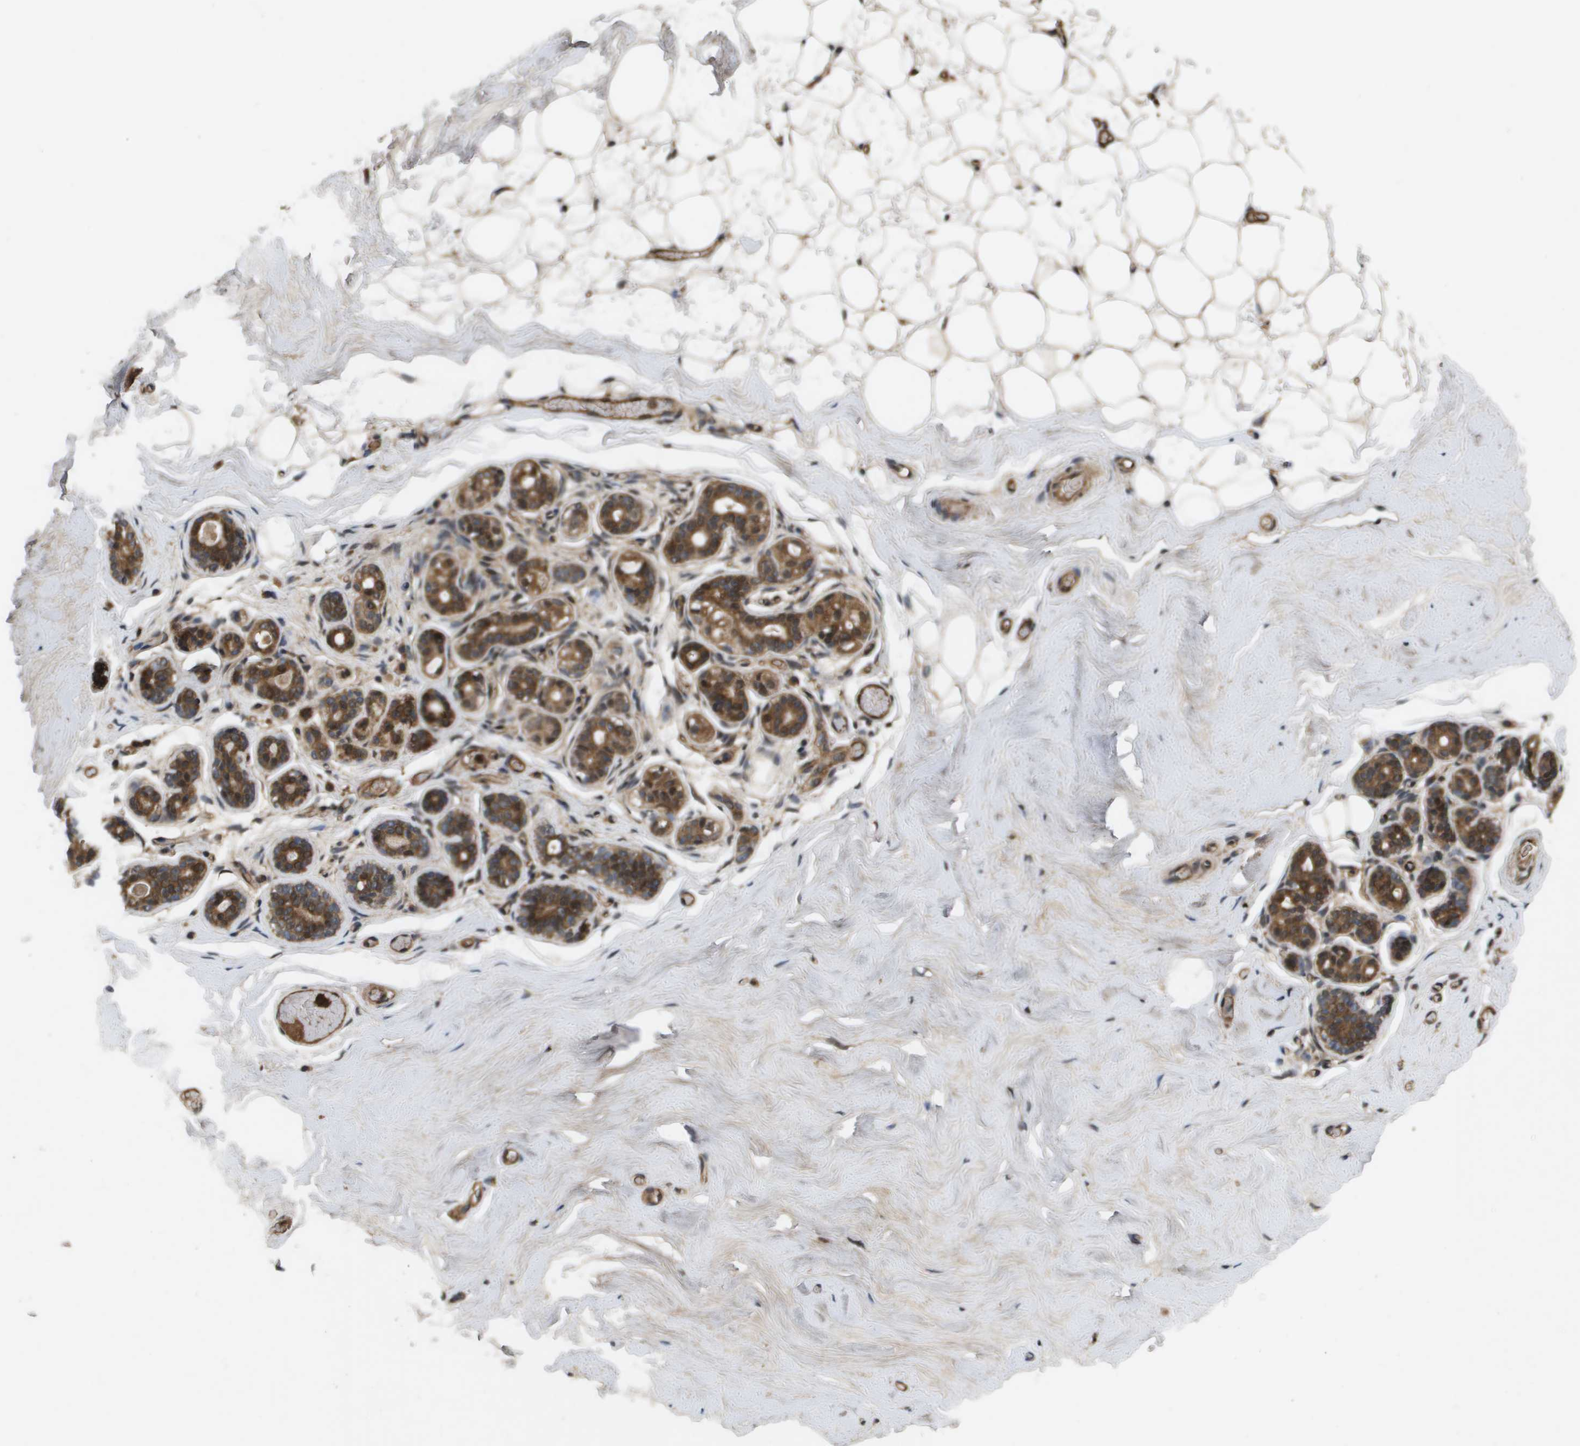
{"staining": {"intensity": "moderate", "quantity": ">75%", "location": "cytoplasmic/membranous"}, "tissue": "breast", "cell_type": "Adipocytes", "image_type": "normal", "snomed": [{"axis": "morphology", "description": "Normal tissue, NOS"}, {"axis": "topography", "description": "Breast"}], "caption": "Human breast stained with a brown dye demonstrates moderate cytoplasmic/membranous positive positivity in approximately >75% of adipocytes.", "gene": "SPTLC1", "patient": {"sex": "female", "age": 75}}